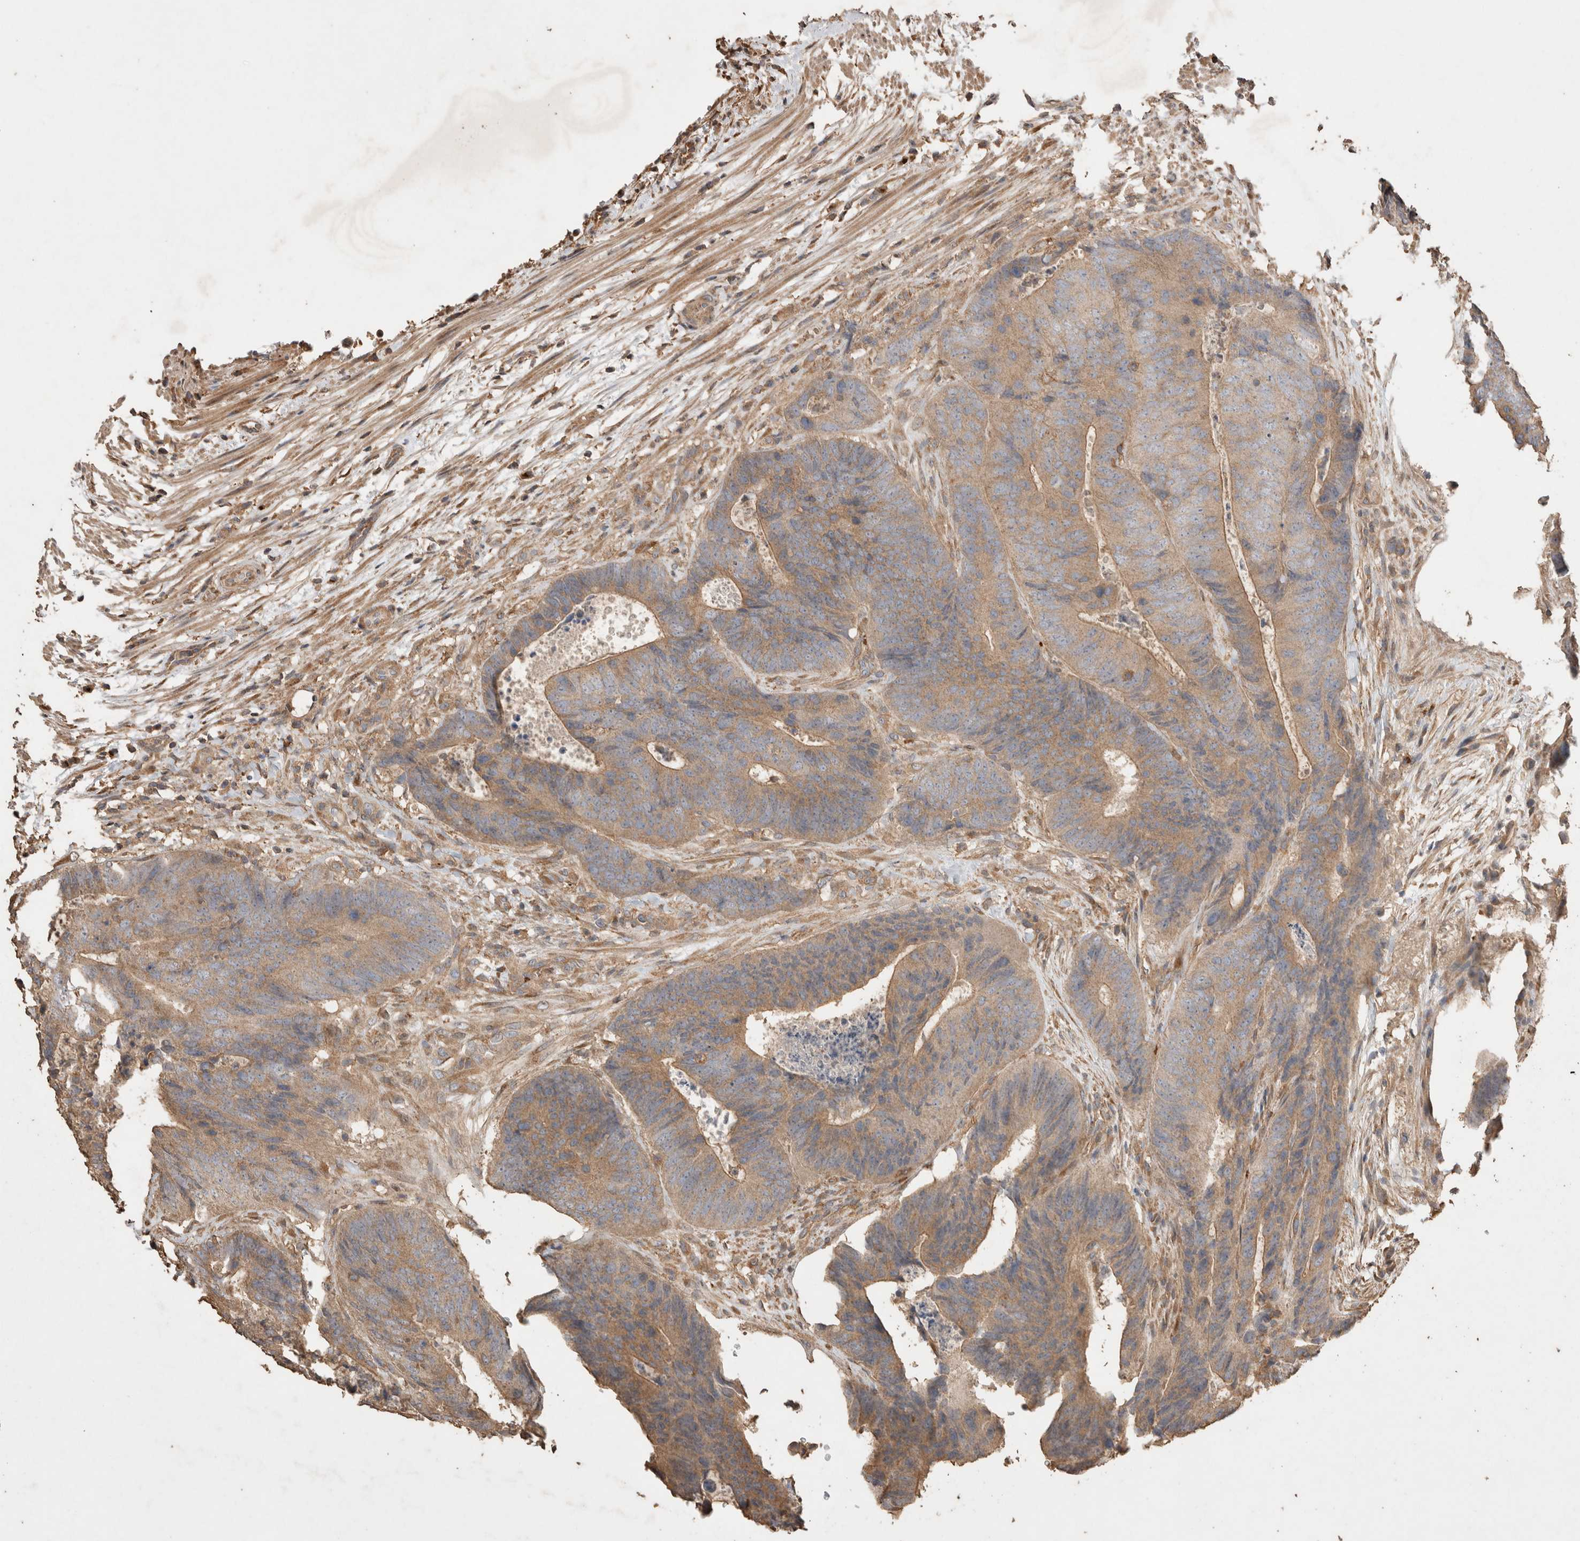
{"staining": {"intensity": "weak", "quantity": ">75%", "location": "cytoplasmic/membranous"}, "tissue": "colorectal cancer", "cell_type": "Tumor cells", "image_type": "cancer", "snomed": [{"axis": "morphology", "description": "Adenocarcinoma, NOS"}, {"axis": "topography", "description": "Colon"}], "caption": "Immunohistochemical staining of human colorectal cancer (adenocarcinoma) demonstrates low levels of weak cytoplasmic/membranous staining in about >75% of tumor cells. (brown staining indicates protein expression, while blue staining denotes nuclei).", "gene": "SNX31", "patient": {"sex": "male", "age": 56}}